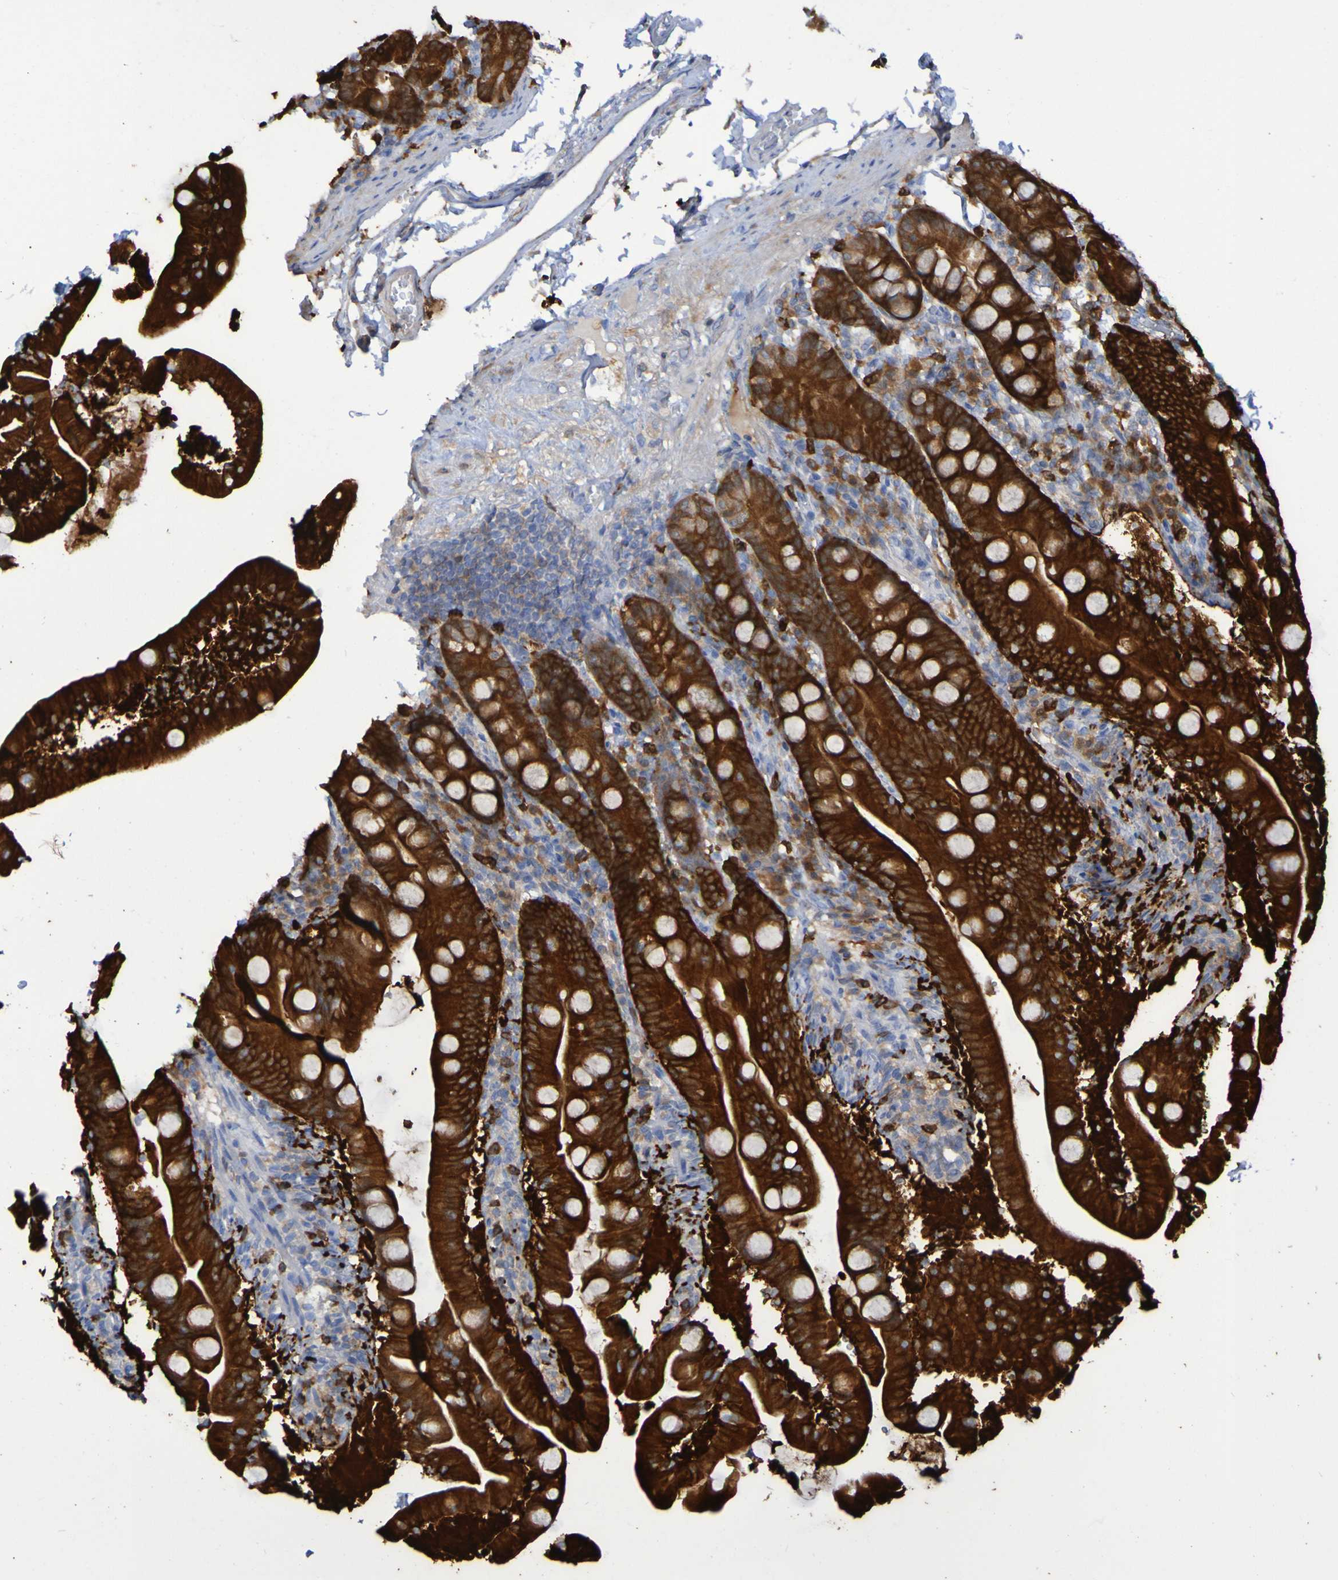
{"staining": {"intensity": "strong", "quantity": ">75%", "location": "cytoplasmic/membranous"}, "tissue": "duodenum", "cell_type": "Glandular cells", "image_type": "normal", "snomed": [{"axis": "morphology", "description": "Normal tissue, NOS"}, {"axis": "topography", "description": "Duodenum"}], "caption": "Protein staining displays strong cytoplasmic/membranous expression in about >75% of glandular cells in unremarkable duodenum. (DAB (3,3'-diaminobenzidine) IHC, brown staining for protein, blue staining for nuclei).", "gene": "MPPE1", "patient": {"sex": "male", "age": 54}}